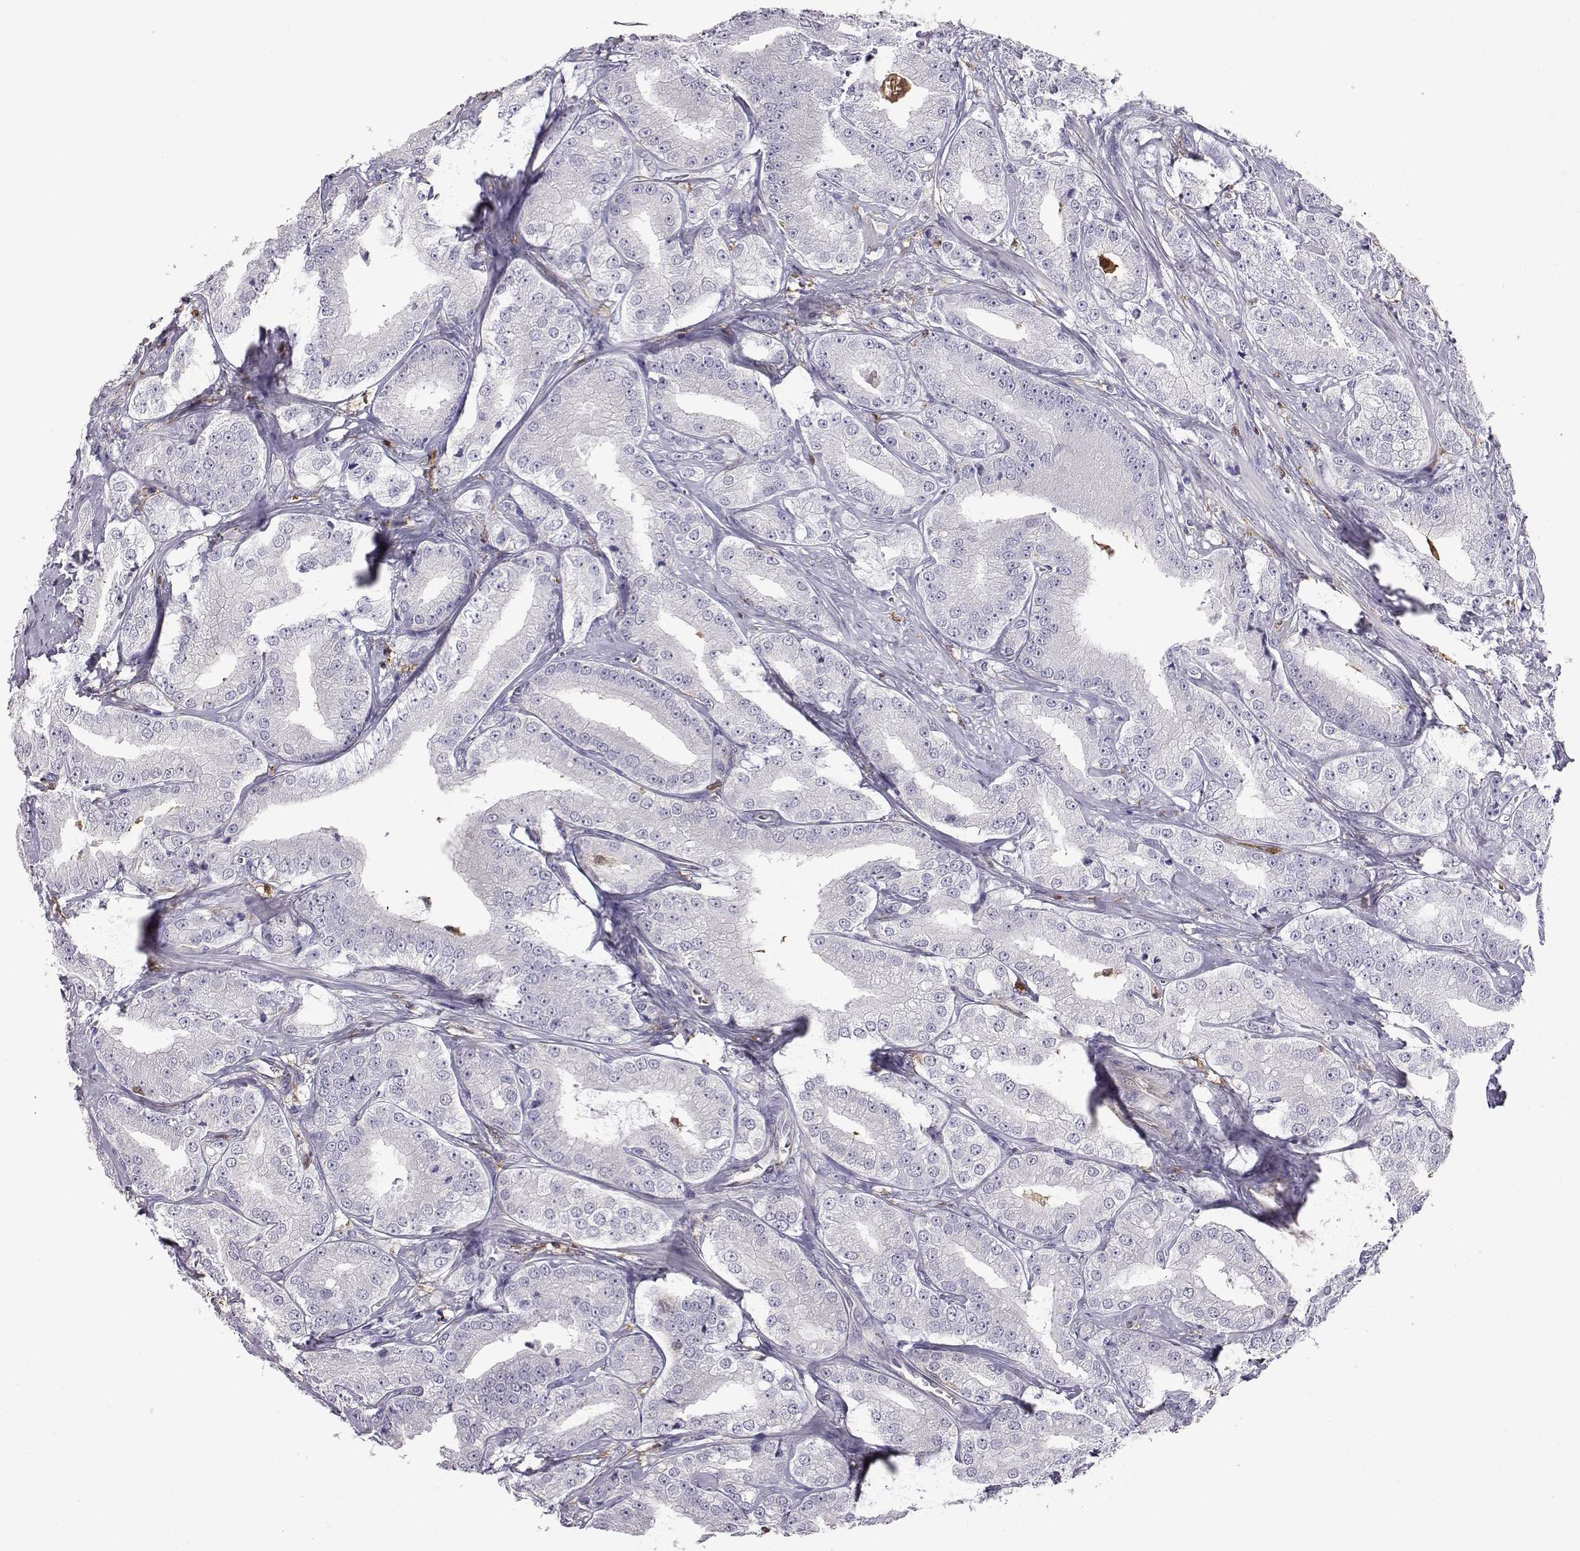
{"staining": {"intensity": "negative", "quantity": "none", "location": "none"}, "tissue": "prostate cancer", "cell_type": "Tumor cells", "image_type": "cancer", "snomed": [{"axis": "morphology", "description": "Adenocarcinoma, High grade"}, {"axis": "topography", "description": "Prostate"}], "caption": "High magnification brightfield microscopy of prostate cancer (adenocarcinoma (high-grade)) stained with DAB (3,3'-diaminobenzidine) (brown) and counterstained with hematoxylin (blue): tumor cells show no significant staining.", "gene": "AKR1B1", "patient": {"sex": "male", "age": 64}}